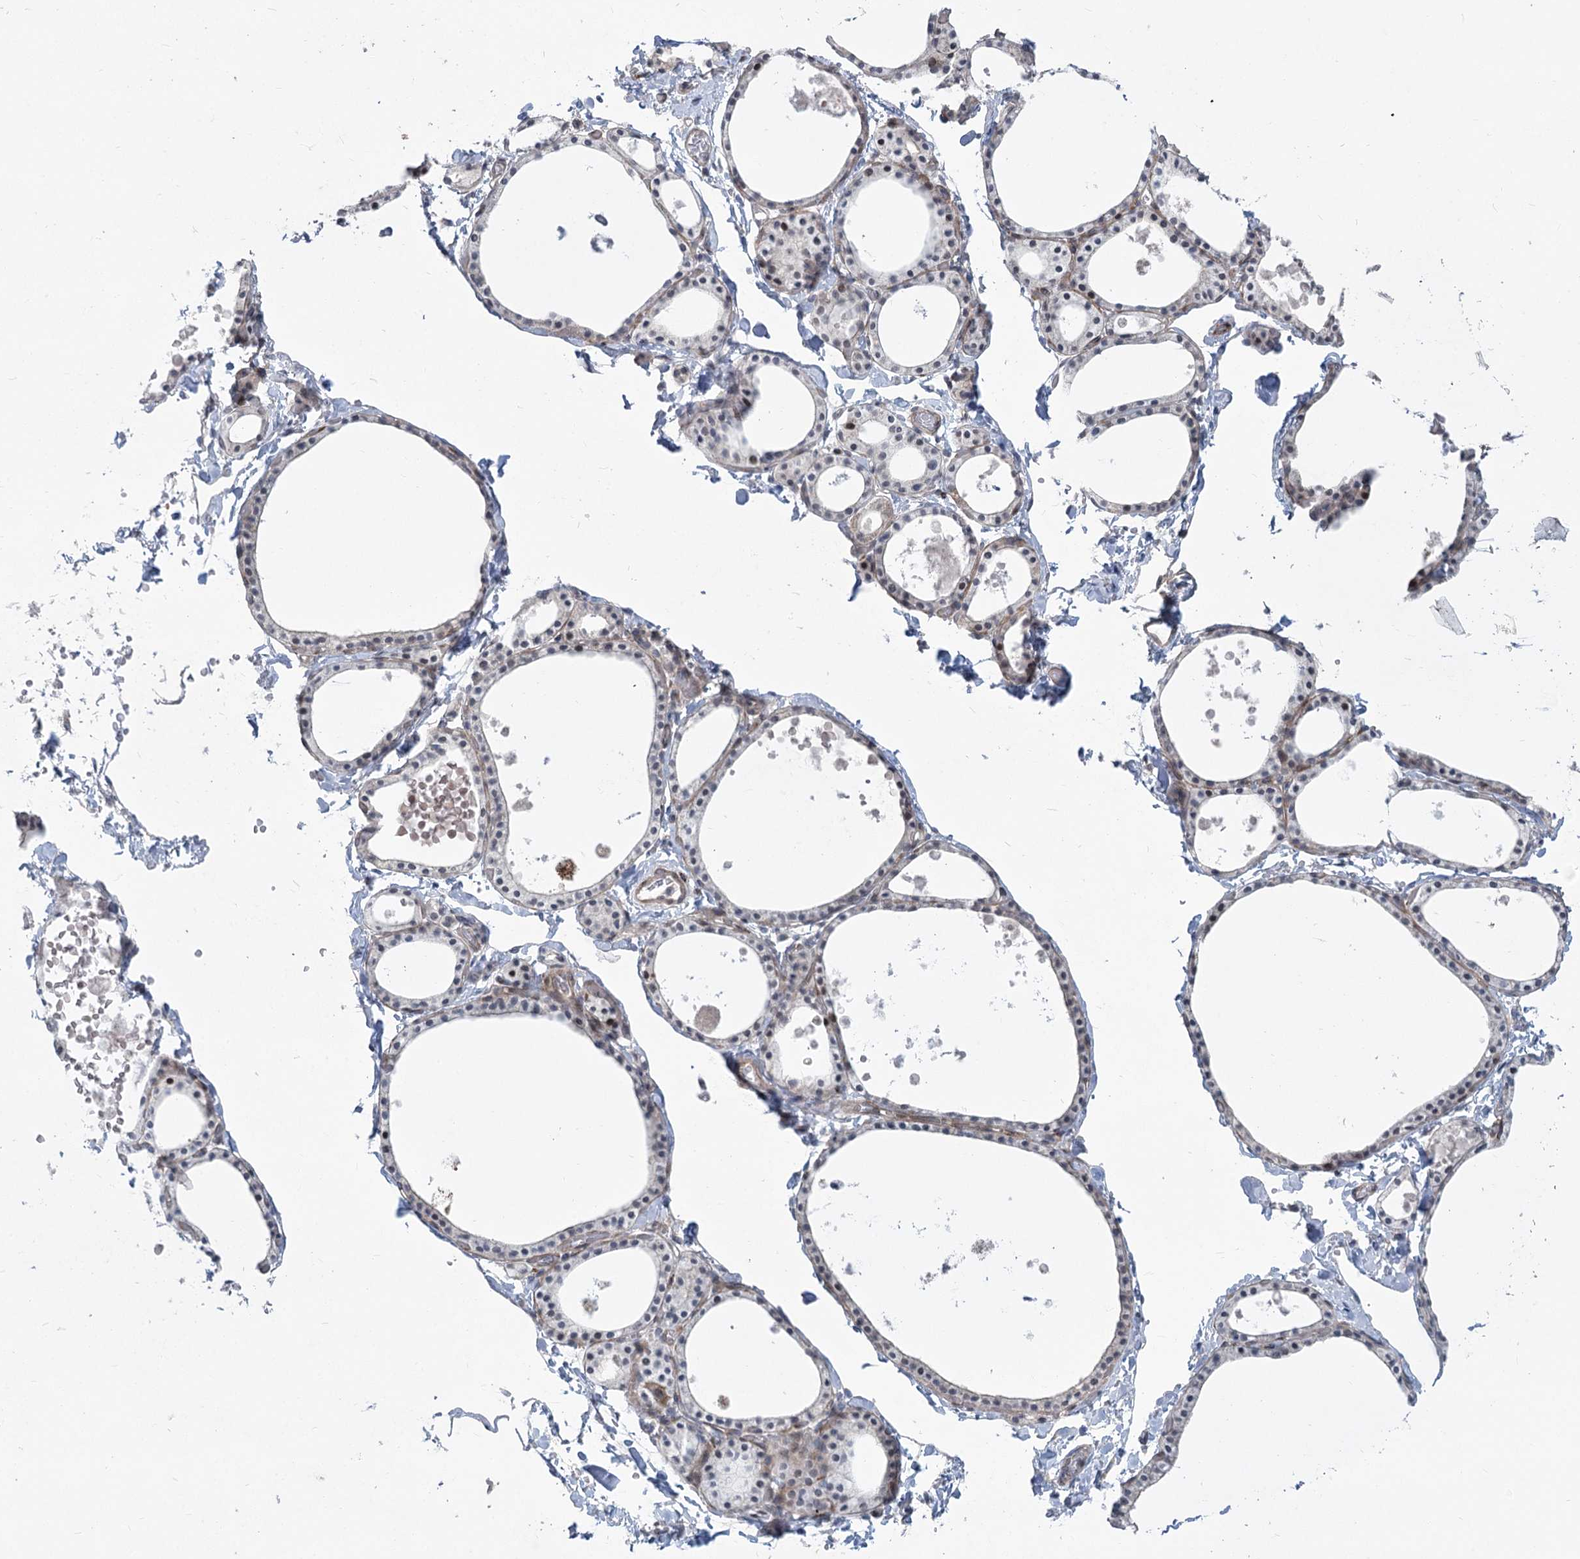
{"staining": {"intensity": "negative", "quantity": "none", "location": "none"}, "tissue": "thyroid gland", "cell_type": "Glandular cells", "image_type": "normal", "snomed": [{"axis": "morphology", "description": "Normal tissue, NOS"}, {"axis": "topography", "description": "Thyroid gland"}], "caption": "Human thyroid gland stained for a protein using immunohistochemistry reveals no expression in glandular cells.", "gene": "ABITRAM", "patient": {"sex": "male", "age": 56}}